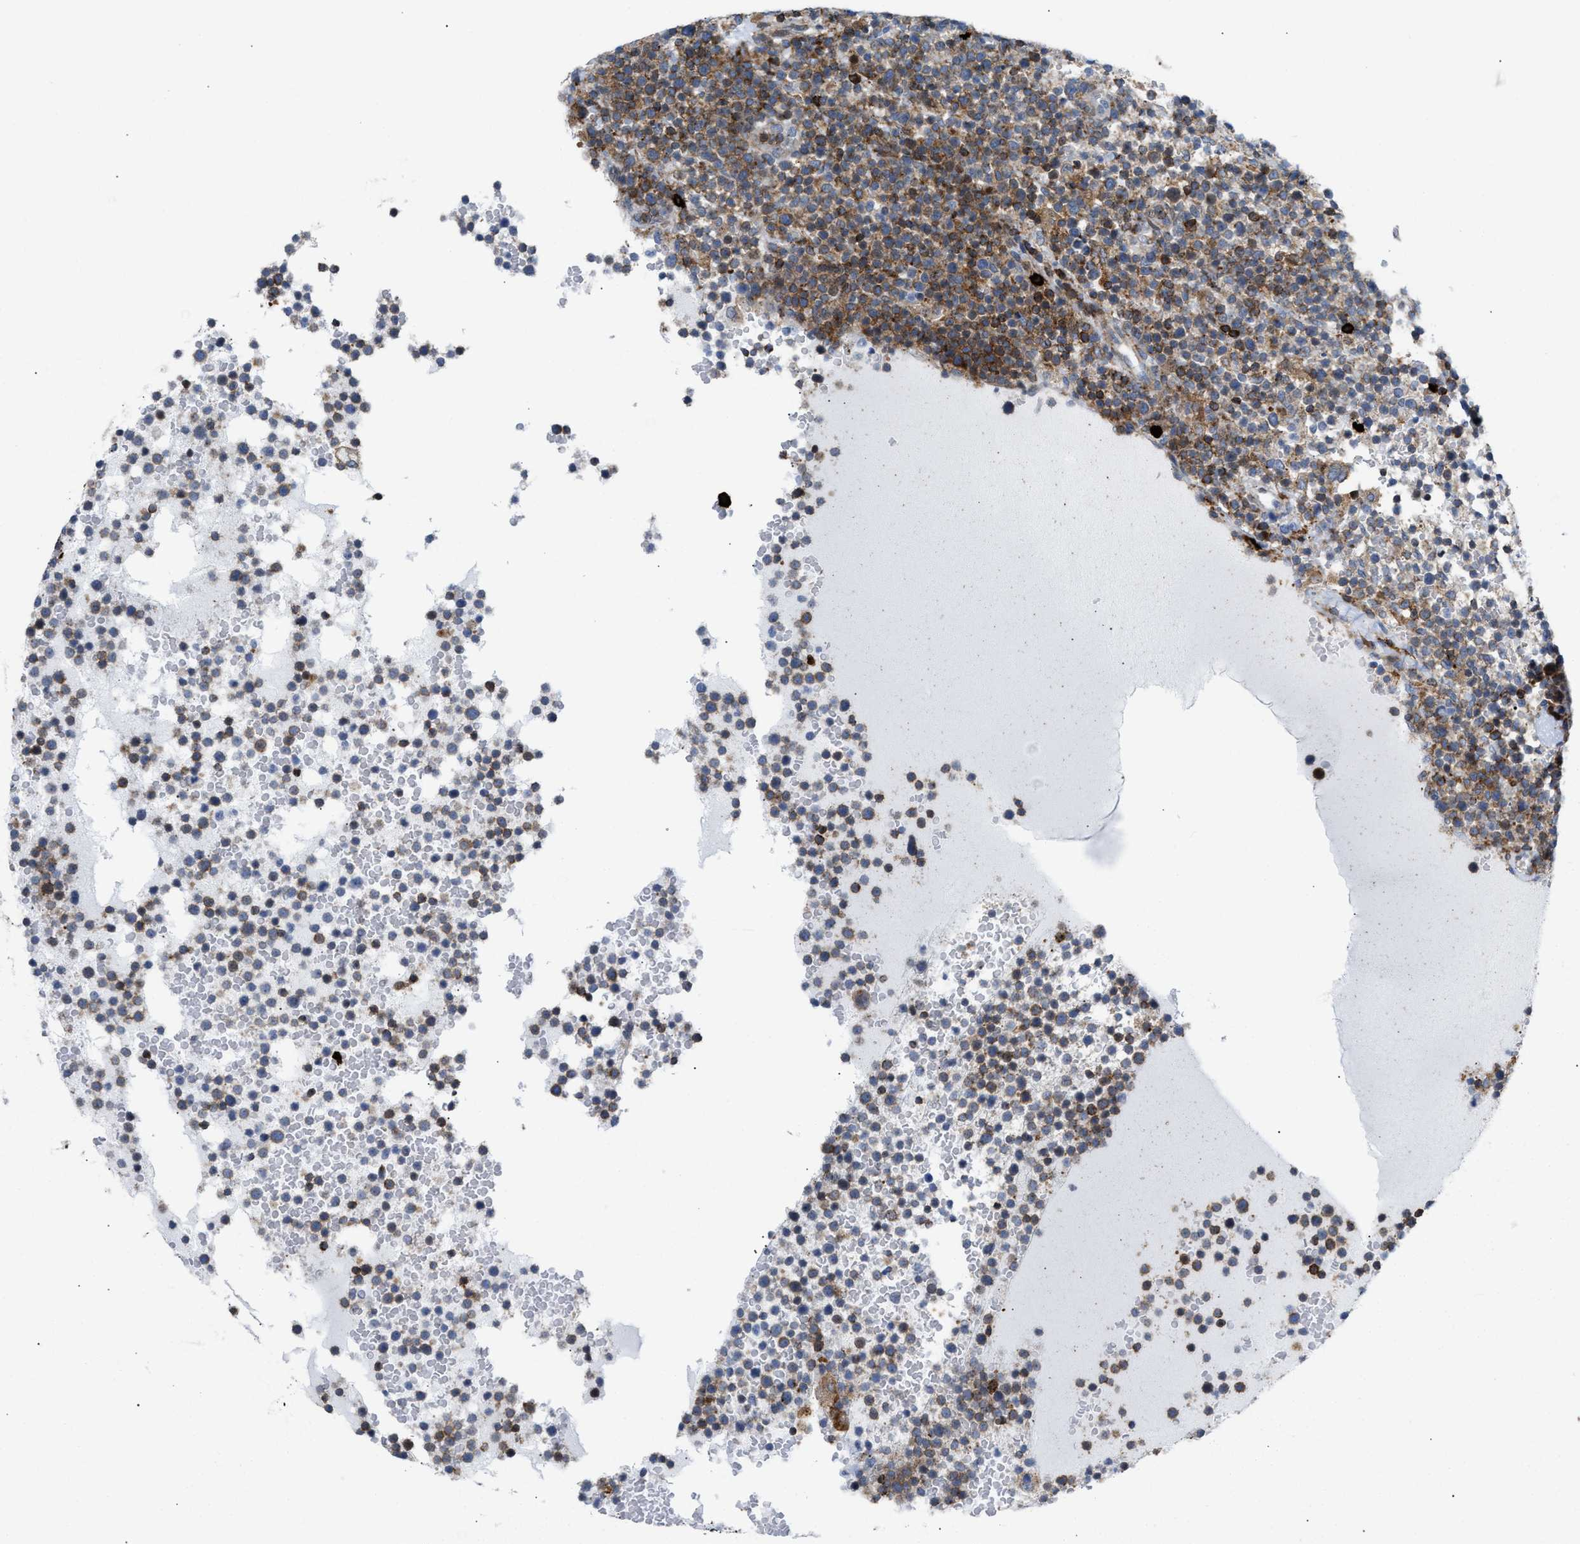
{"staining": {"intensity": "moderate", "quantity": ">75%", "location": "cytoplasmic/membranous"}, "tissue": "lymphoma", "cell_type": "Tumor cells", "image_type": "cancer", "snomed": [{"axis": "morphology", "description": "Malignant lymphoma, non-Hodgkin's type, High grade"}, {"axis": "topography", "description": "Lymph node"}], "caption": "Human malignant lymphoma, non-Hodgkin's type (high-grade) stained with a brown dye demonstrates moderate cytoplasmic/membranous positive positivity in about >75% of tumor cells.", "gene": "ATP9A", "patient": {"sex": "male", "age": 61}}